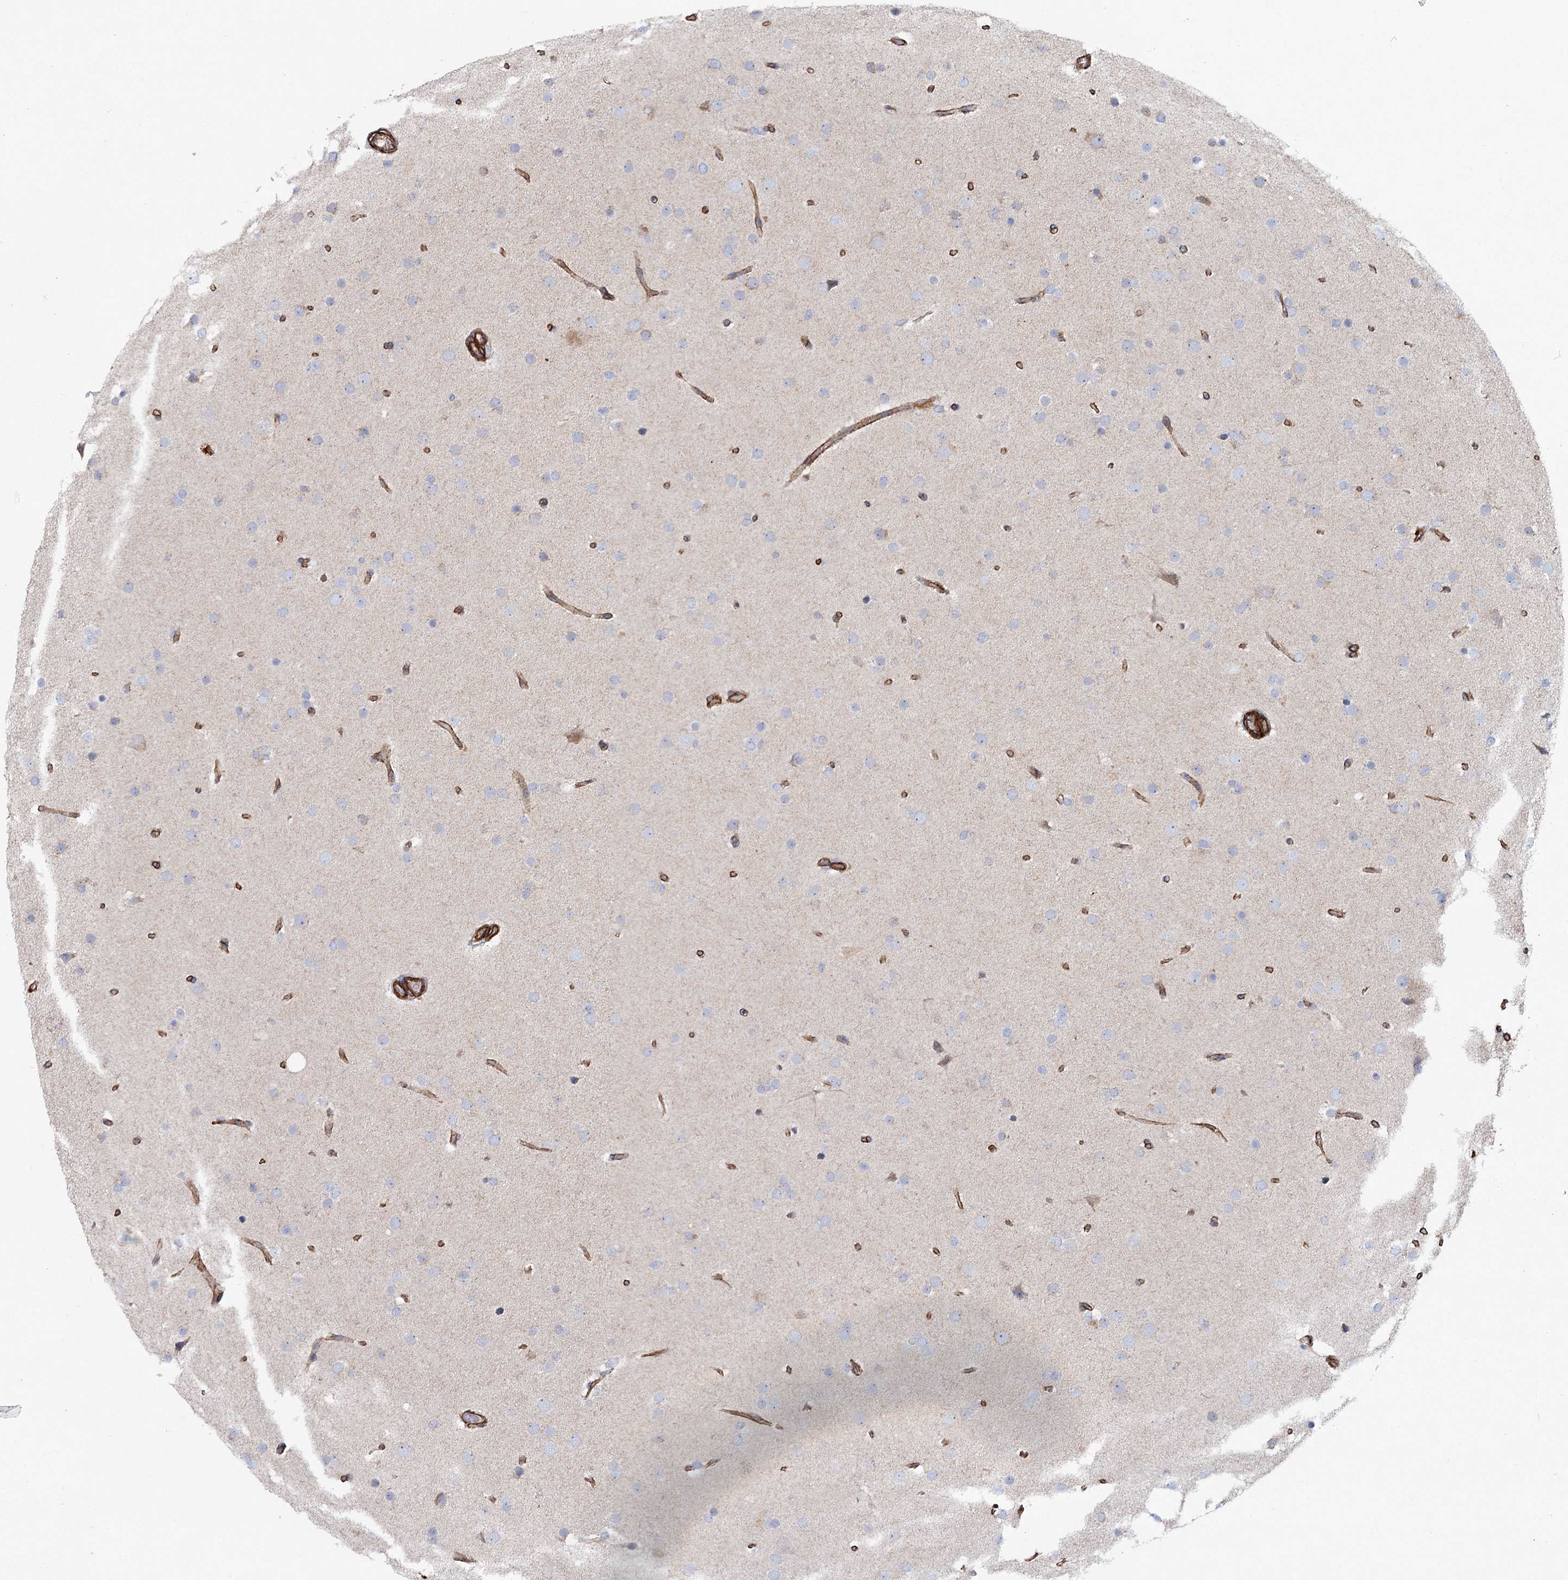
{"staining": {"intensity": "negative", "quantity": "none", "location": "none"}, "tissue": "glioma", "cell_type": "Tumor cells", "image_type": "cancer", "snomed": [{"axis": "morphology", "description": "Glioma, malignant, High grade"}, {"axis": "topography", "description": "Cerebral cortex"}], "caption": "Malignant high-grade glioma was stained to show a protein in brown. There is no significant expression in tumor cells. (Stains: DAB (3,3'-diaminobenzidine) immunohistochemistry (IHC) with hematoxylin counter stain, Microscopy: brightfield microscopy at high magnification).", "gene": "TMEM164", "patient": {"sex": "female", "age": 36}}